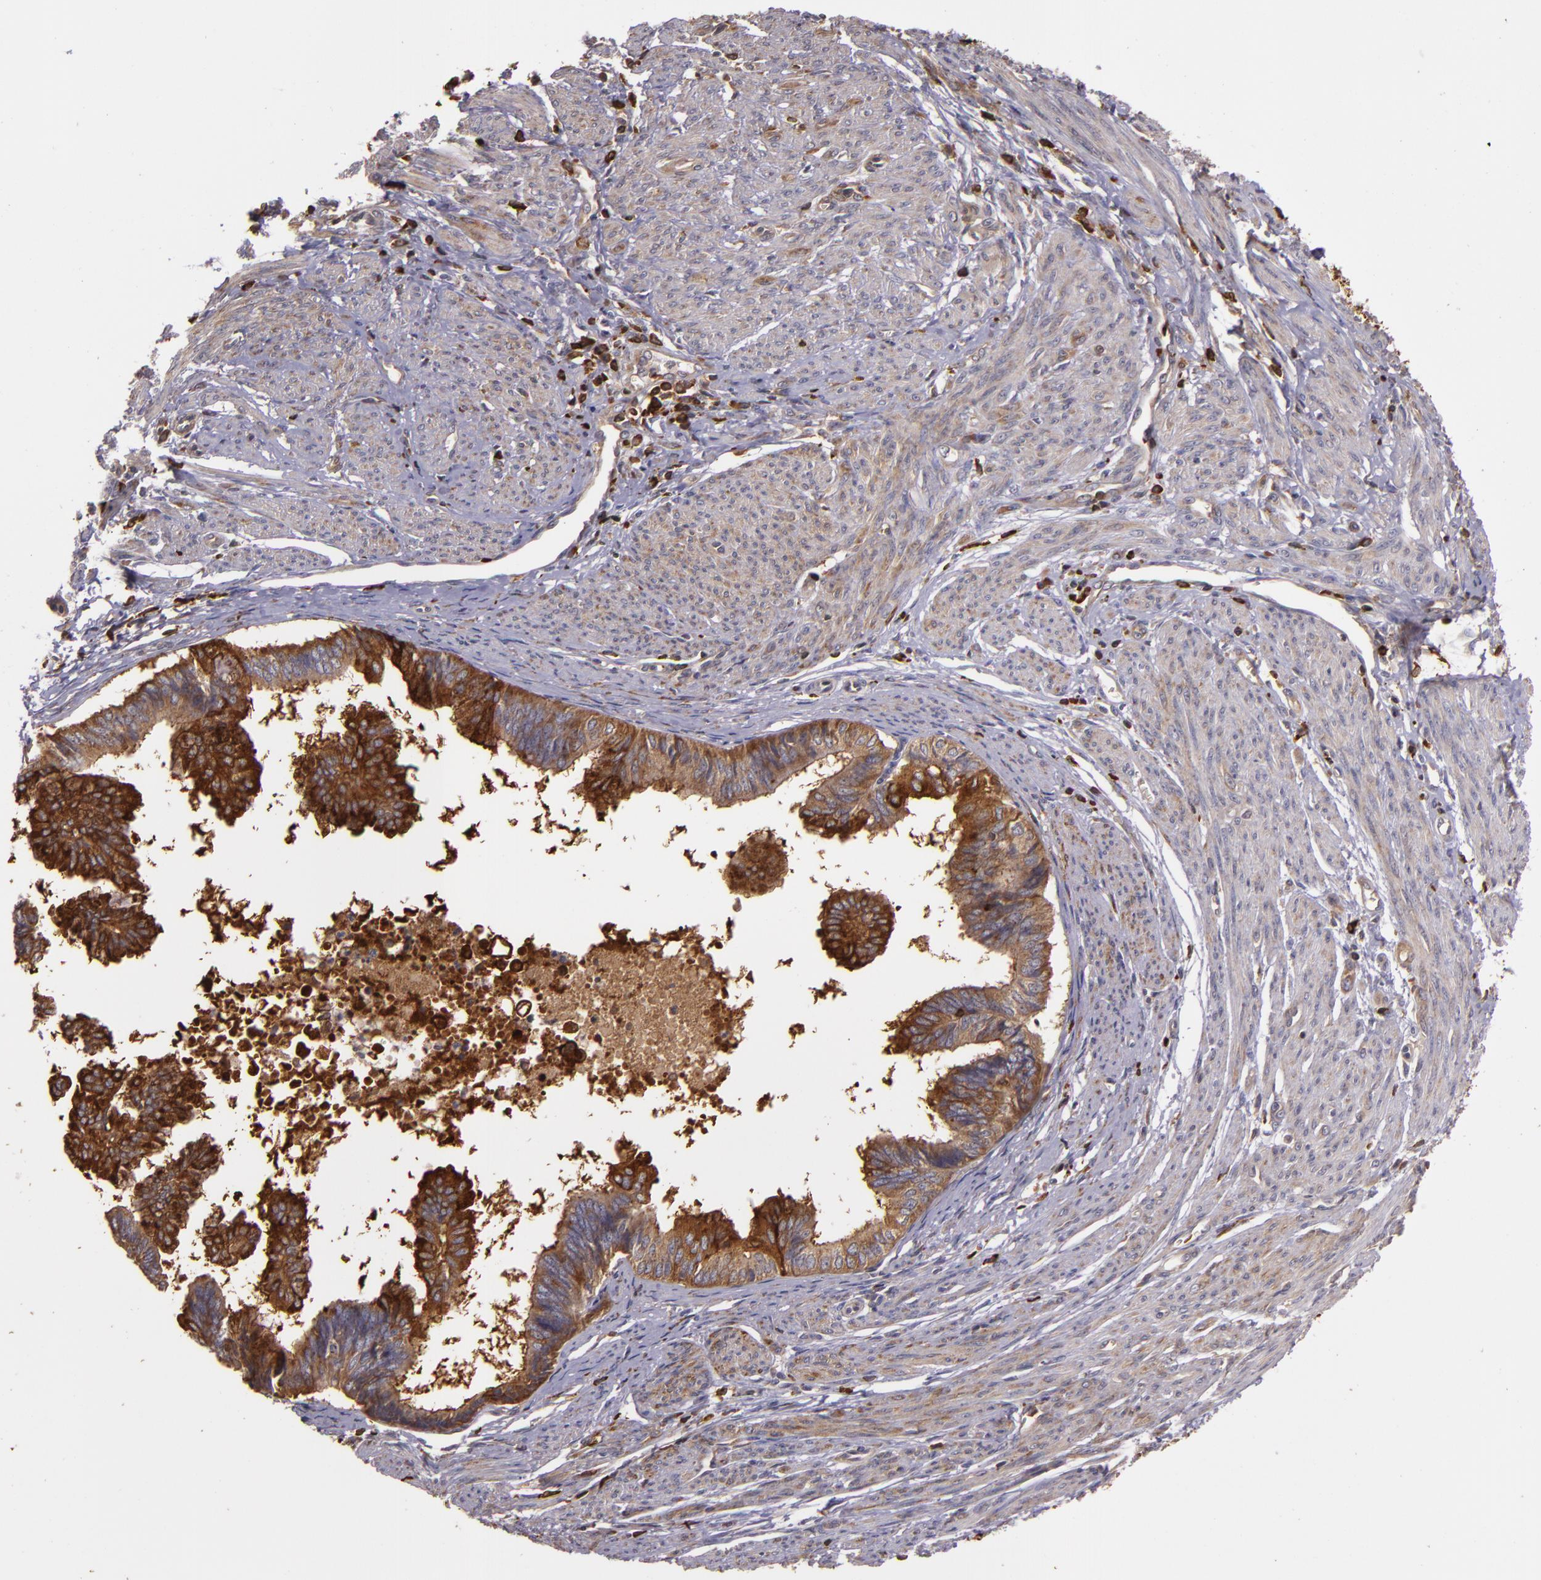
{"staining": {"intensity": "strong", "quantity": ">75%", "location": "cytoplasmic/membranous"}, "tissue": "endometrial cancer", "cell_type": "Tumor cells", "image_type": "cancer", "snomed": [{"axis": "morphology", "description": "Adenocarcinoma, NOS"}, {"axis": "topography", "description": "Endometrium"}], "caption": "Endometrial cancer was stained to show a protein in brown. There is high levels of strong cytoplasmic/membranous expression in about >75% of tumor cells.", "gene": "SLC9A3R1", "patient": {"sex": "female", "age": 75}}